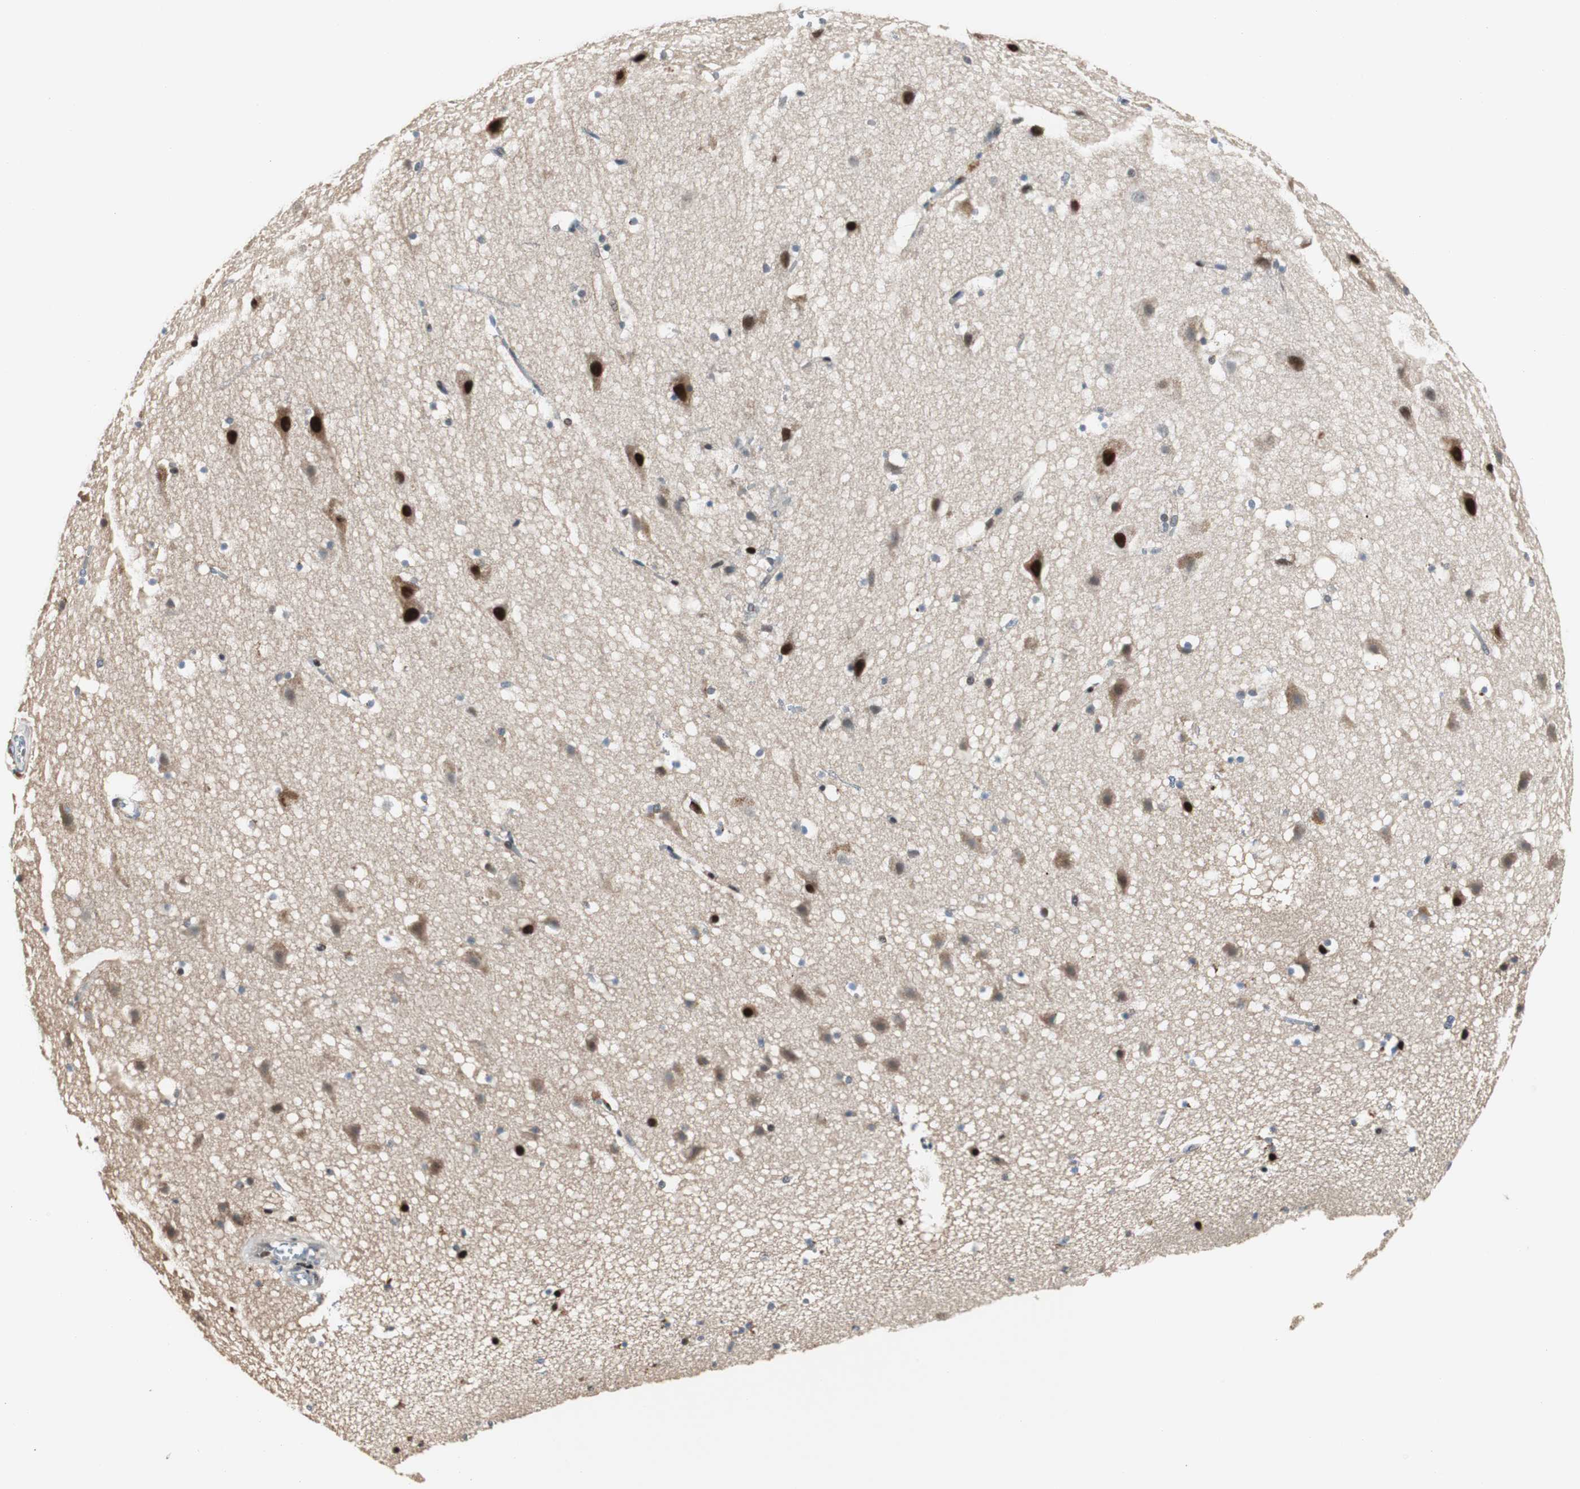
{"staining": {"intensity": "moderate", "quantity": "<25%", "location": "nuclear"}, "tissue": "cerebral cortex", "cell_type": "Endothelial cells", "image_type": "normal", "snomed": [{"axis": "morphology", "description": "Normal tissue, NOS"}, {"axis": "topography", "description": "Cerebral cortex"}], "caption": "DAB immunohistochemical staining of normal human cerebral cortex displays moderate nuclear protein positivity in approximately <25% of endothelial cells.", "gene": "RAD1", "patient": {"sex": "male", "age": 45}}